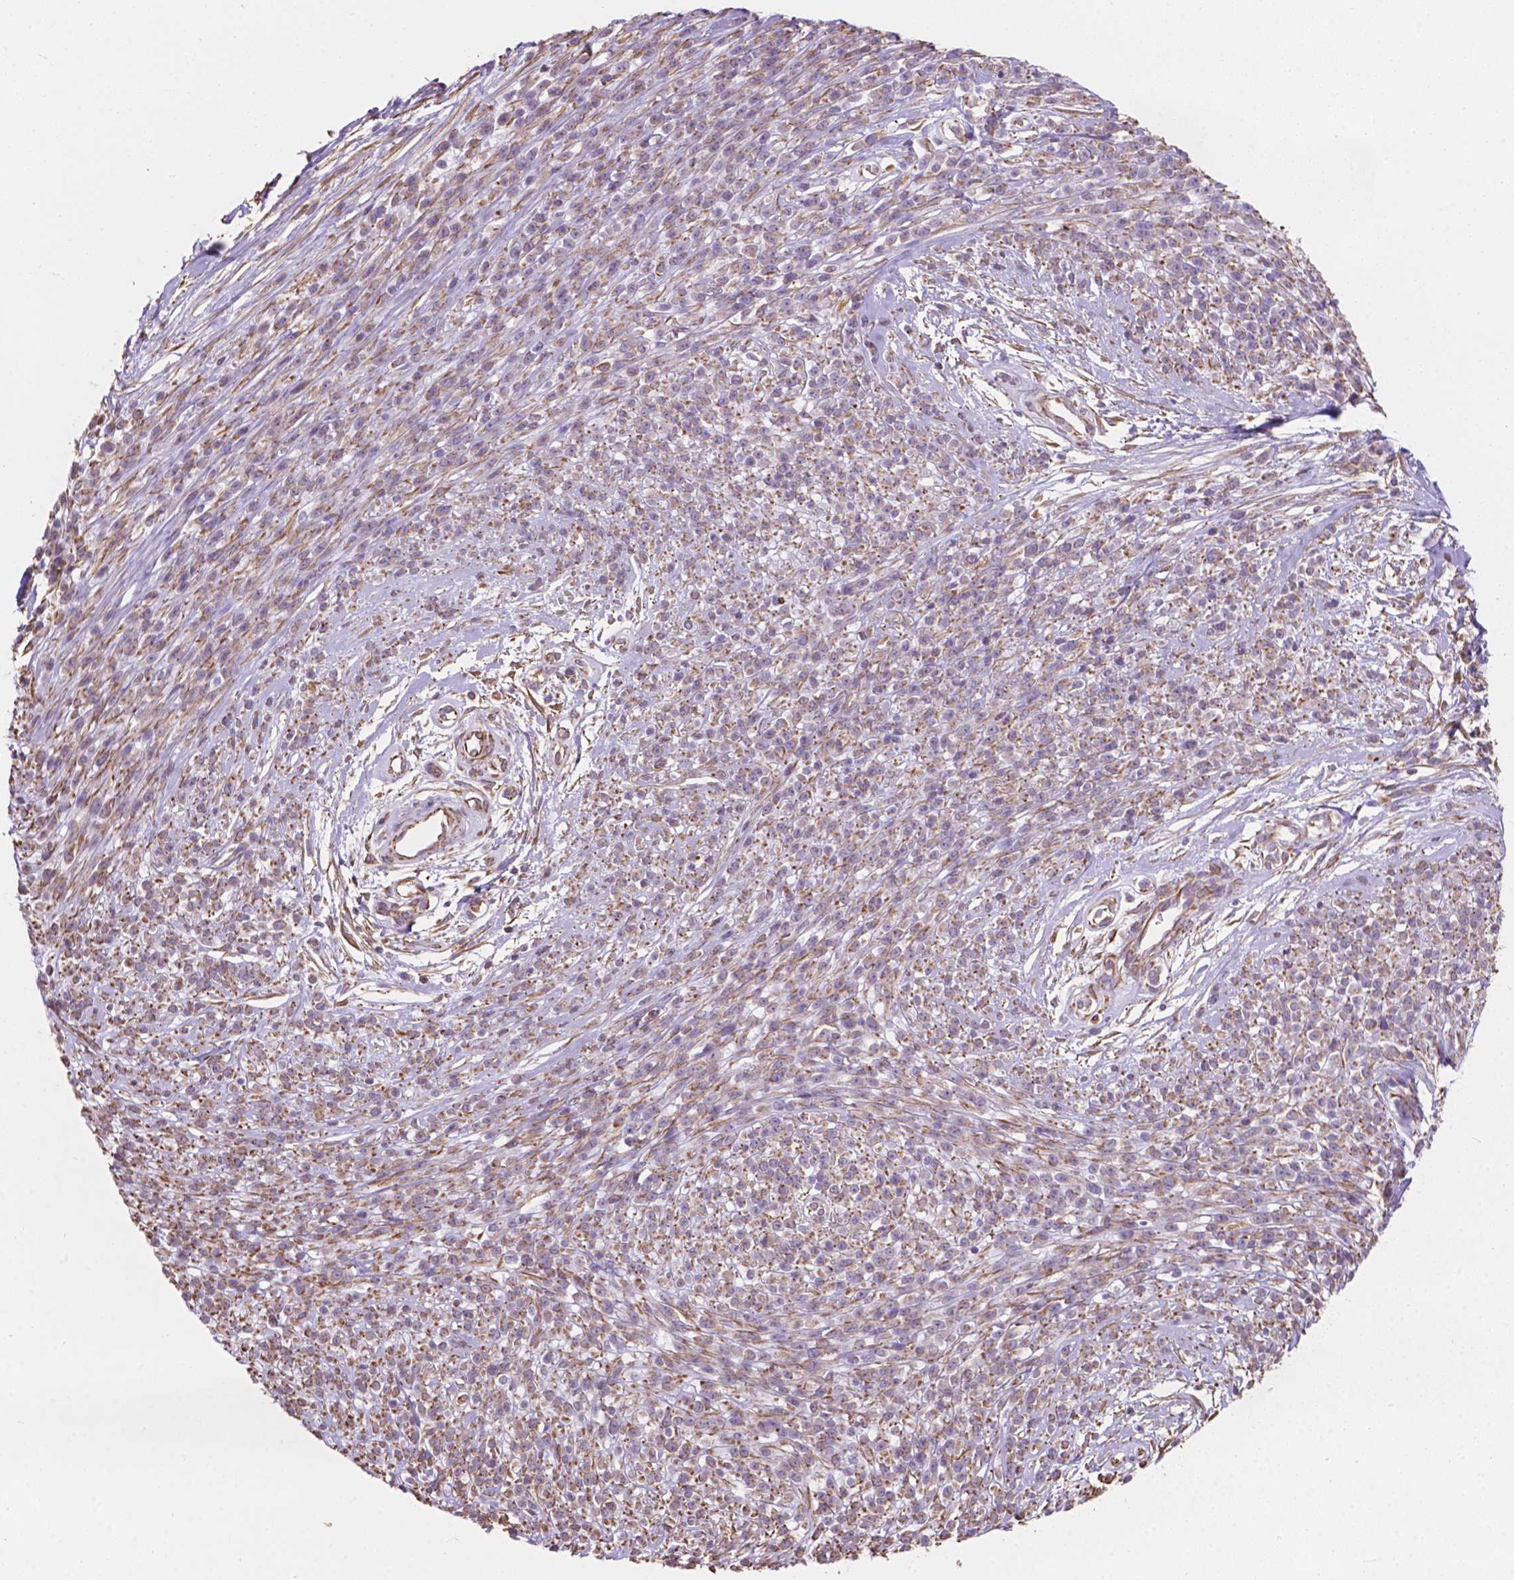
{"staining": {"intensity": "weak", "quantity": ">75%", "location": "cytoplasmic/membranous"}, "tissue": "melanoma", "cell_type": "Tumor cells", "image_type": "cancer", "snomed": [{"axis": "morphology", "description": "Malignant melanoma, NOS"}, {"axis": "topography", "description": "Skin"}, {"axis": "topography", "description": "Skin of trunk"}], "caption": "DAB immunohistochemical staining of human melanoma displays weak cytoplasmic/membranous protein positivity in approximately >75% of tumor cells.", "gene": "AMOT", "patient": {"sex": "male", "age": 74}}